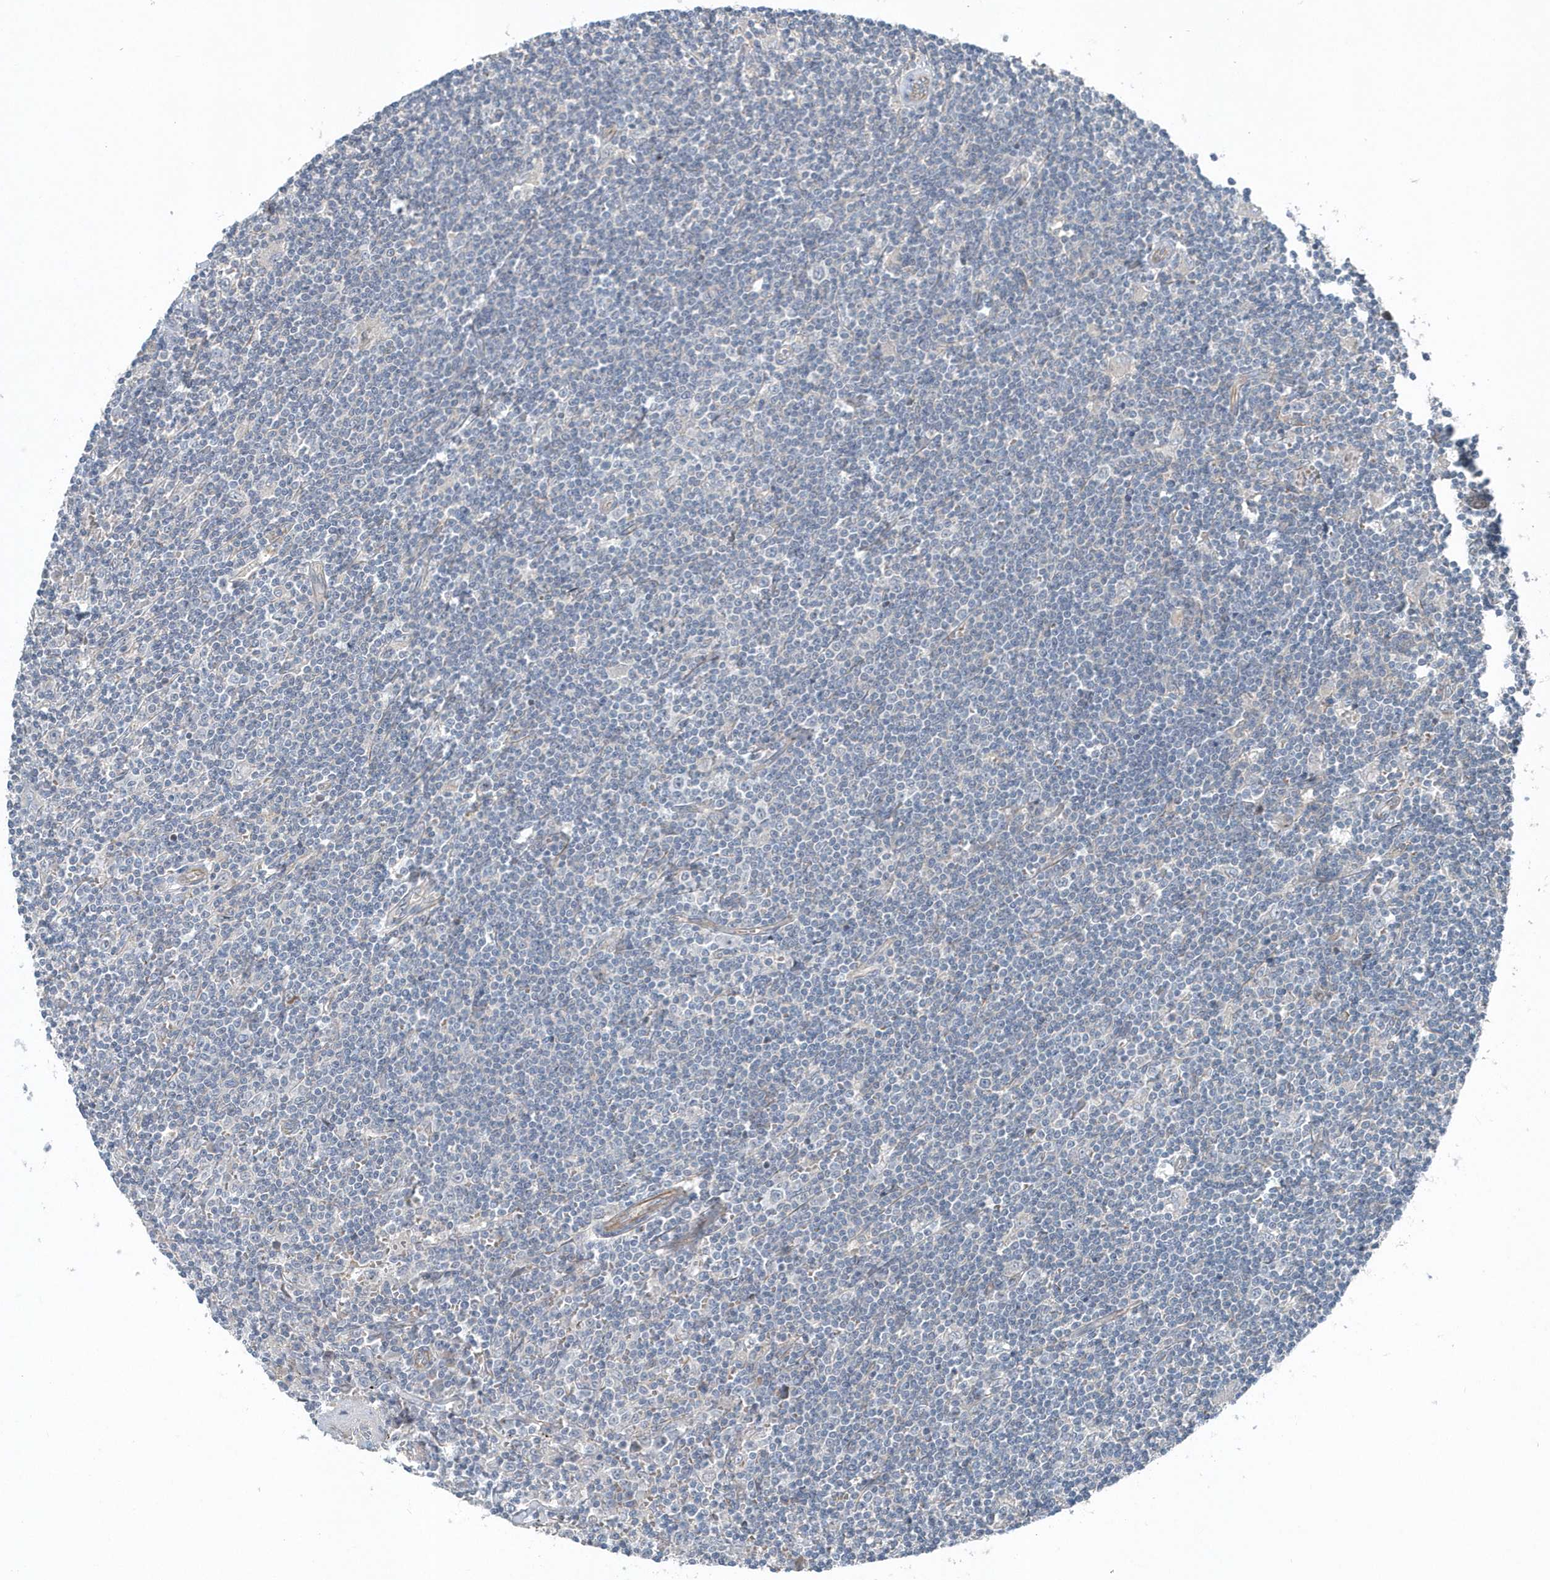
{"staining": {"intensity": "negative", "quantity": "none", "location": "none"}, "tissue": "lymphoma", "cell_type": "Tumor cells", "image_type": "cancer", "snomed": [{"axis": "morphology", "description": "Malignant lymphoma, non-Hodgkin's type, Low grade"}, {"axis": "topography", "description": "Spleen"}], "caption": "Micrograph shows no protein expression in tumor cells of low-grade malignant lymphoma, non-Hodgkin's type tissue.", "gene": "MCC", "patient": {"sex": "male", "age": 76}}